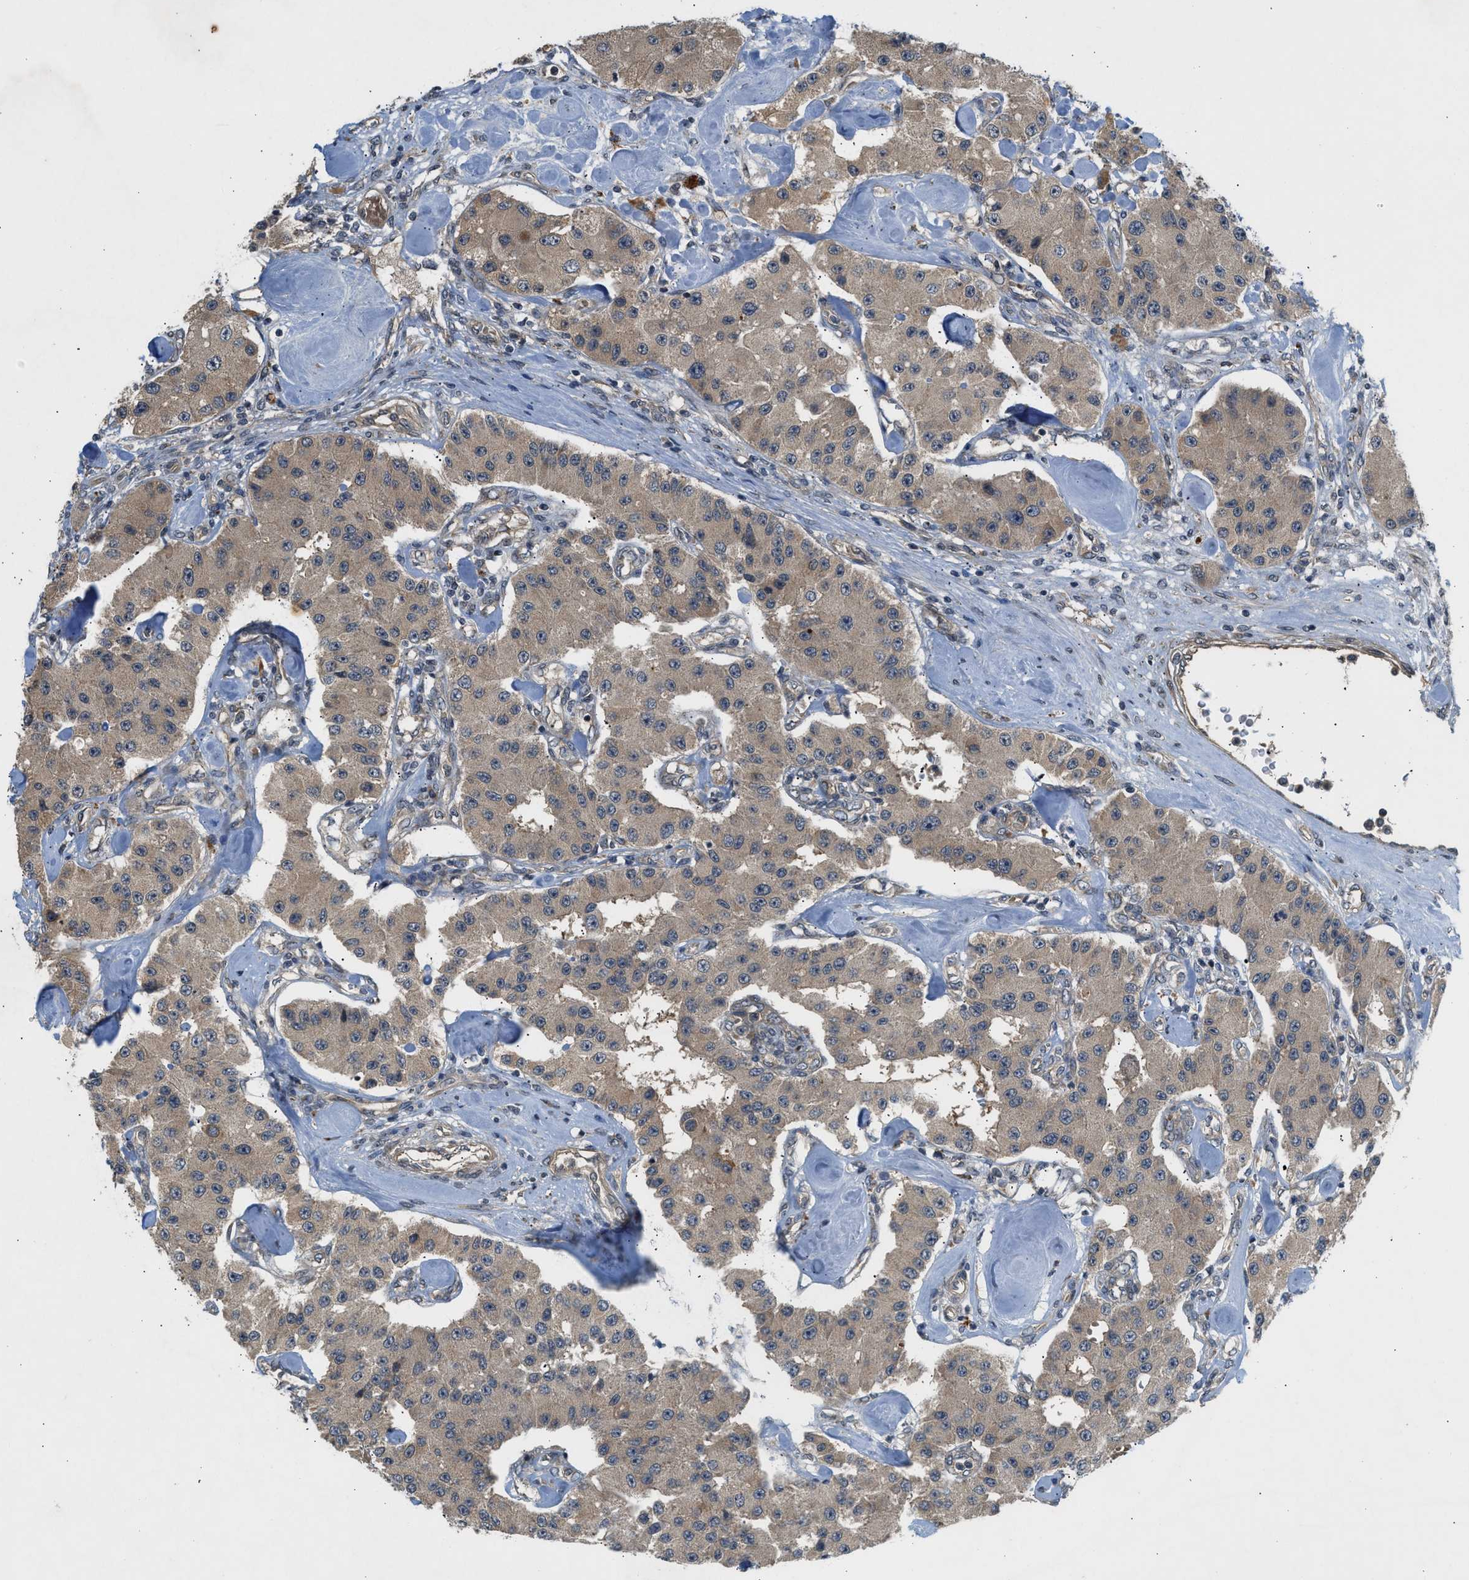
{"staining": {"intensity": "moderate", "quantity": ">75%", "location": "cytoplasmic/membranous"}, "tissue": "carcinoid", "cell_type": "Tumor cells", "image_type": "cancer", "snomed": [{"axis": "morphology", "description": "Carcinoid, malignant, NOS"}, {"axis": "topography", "description": "Pancreas"}], "caption": "There is medium levels of moderate cytoplasmic/membranous positivity in tumor cells of carcinoid, as demonstrated by immunohistochemical staining (brown color).", "gene": "ADCY8", "patient": {"sex": "male", "age": 41}}